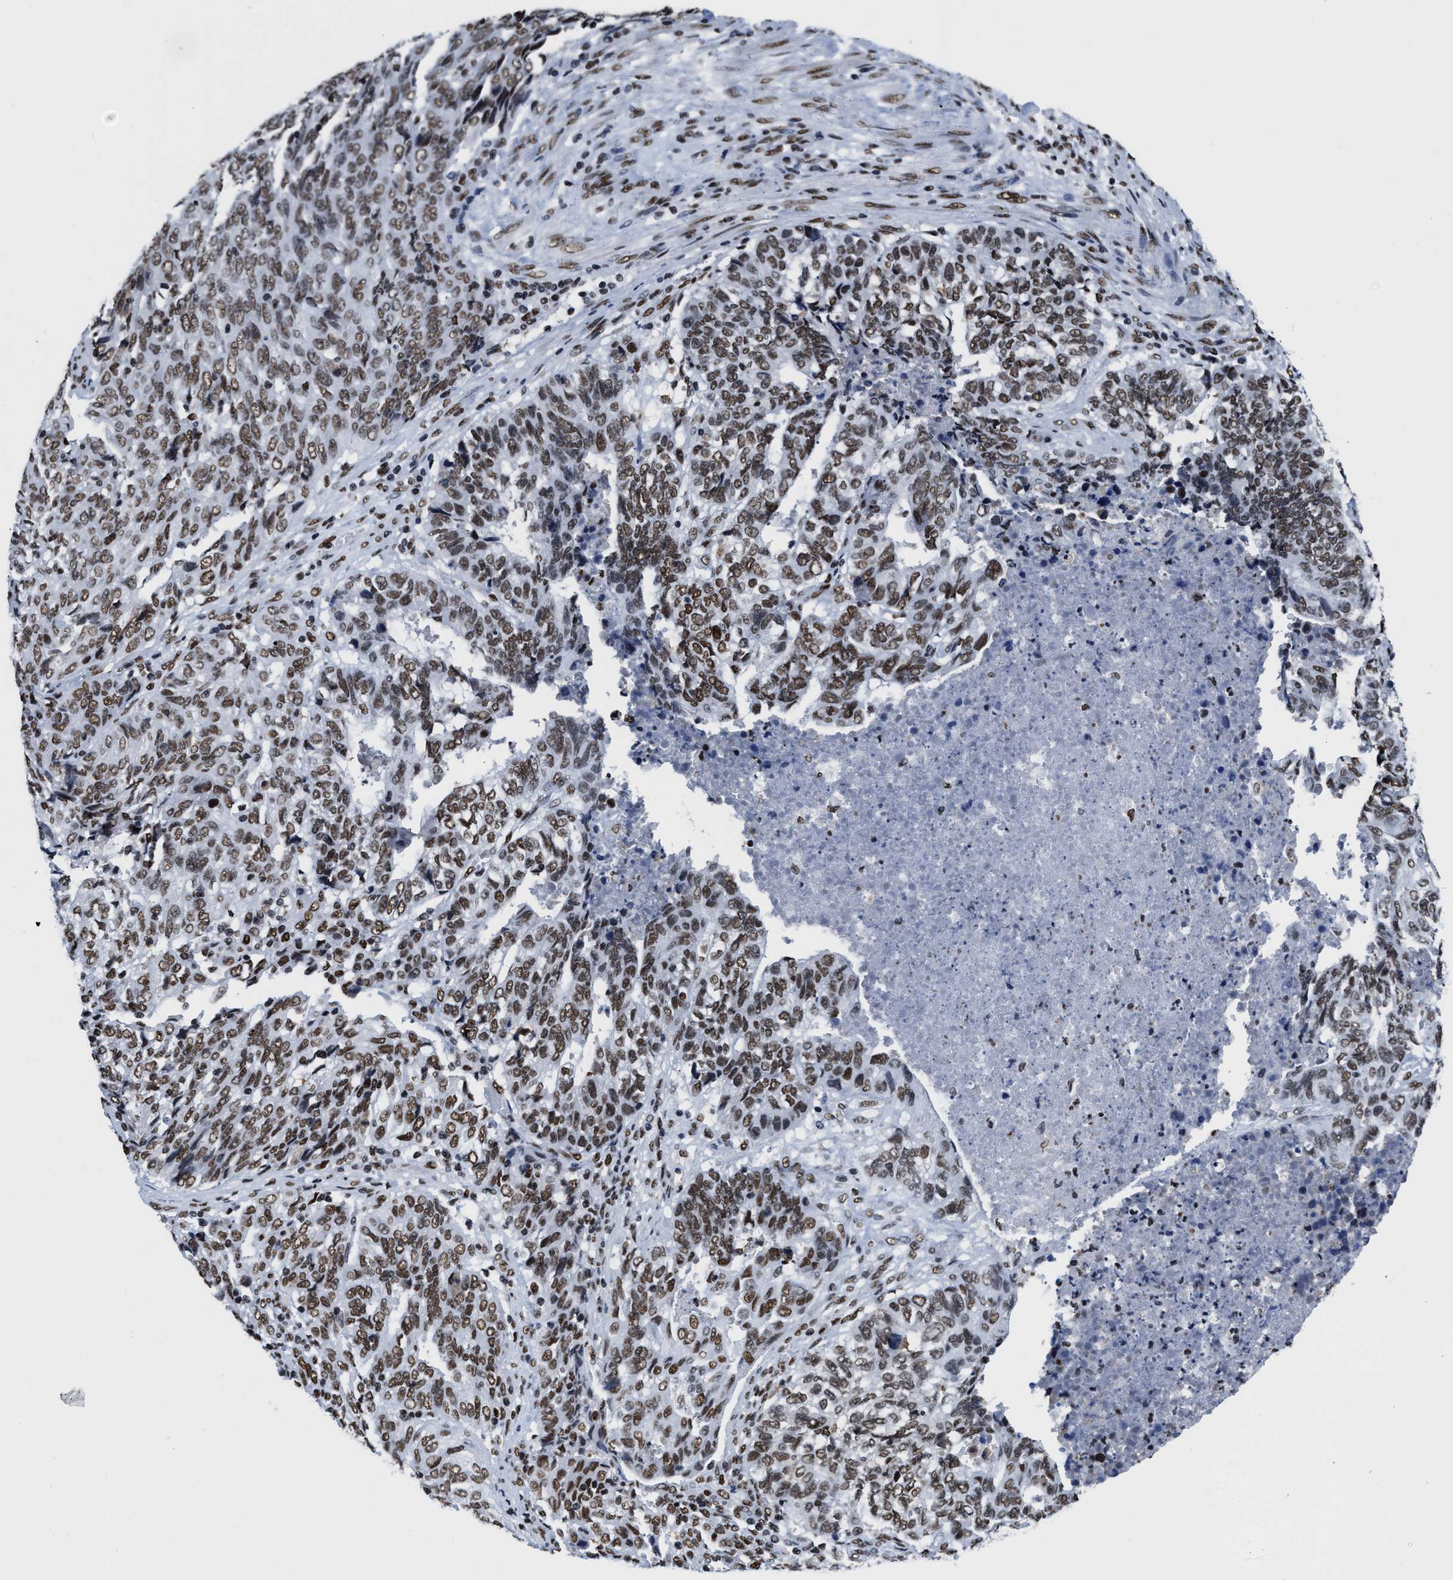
{"staining": {"intensity": "moderate", "quantity": ">75%", "location": "nuclear"}, "tissue": "endometrial cancer", "cell_type": "Tumor cells", "image_type": "cancer", "snomed": [{"axis": "morphology", "description": "Adenocarcinoma, NOS"}, {"axis": "topography", "description": "Endometrium"}], "caption": "An immunohistochemistry micrograph of neoplastic tissue is shown. Protein staining in brown highlights moderate nuclear positivity in endometrial cancer within tumor cells. The staining is performed using DAB (3,3'-diaminobenzidine) brown chromogen to label protein expression. The nuclei are counter-stained blue using hematoxylin.", "gene": "SMARCC2", "patient": {"sex": "female", "age": 80}}